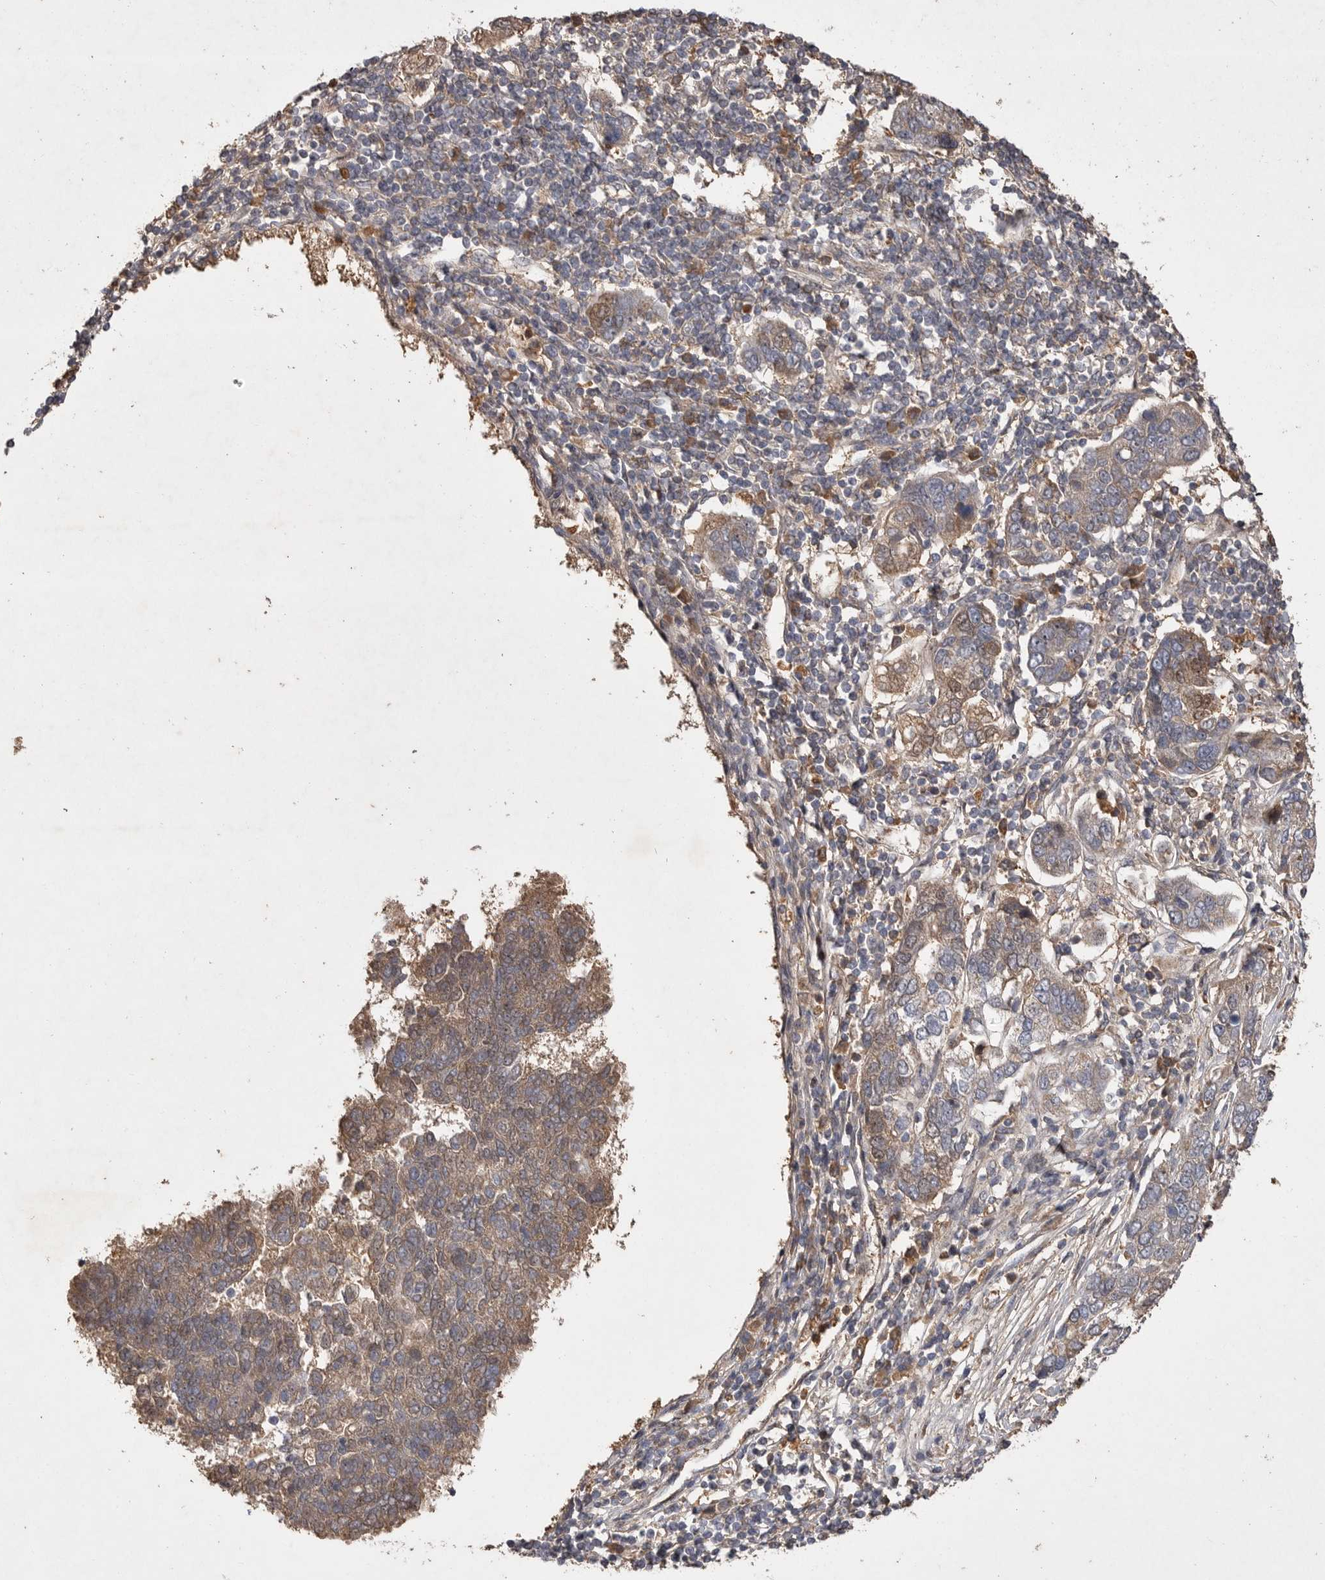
{"staining": {"intensity": "moderate", "quantity": "25%-75%", "location": "cytoplasmic/membranous"}, "tissue": "pancreatic cancer", "cell_type": "Tumor cells", "image_type": "cancer", "snomed": [{"axis": "morphology", "description": "Adenocarcinoma, NOS"}, {"axis": "topography", "description": "Pancreas"}], "caption": "A brown stain labels moderate cytoplasmic/membranous positivity of a protein in pancreatic cancer (adenocarcinoma) tumor cells. (brown staining indicates protein expression, while blue staining denotes nuclei).", "gene": "VN1R4", "patient": {"sex": "female", "age": 61}}